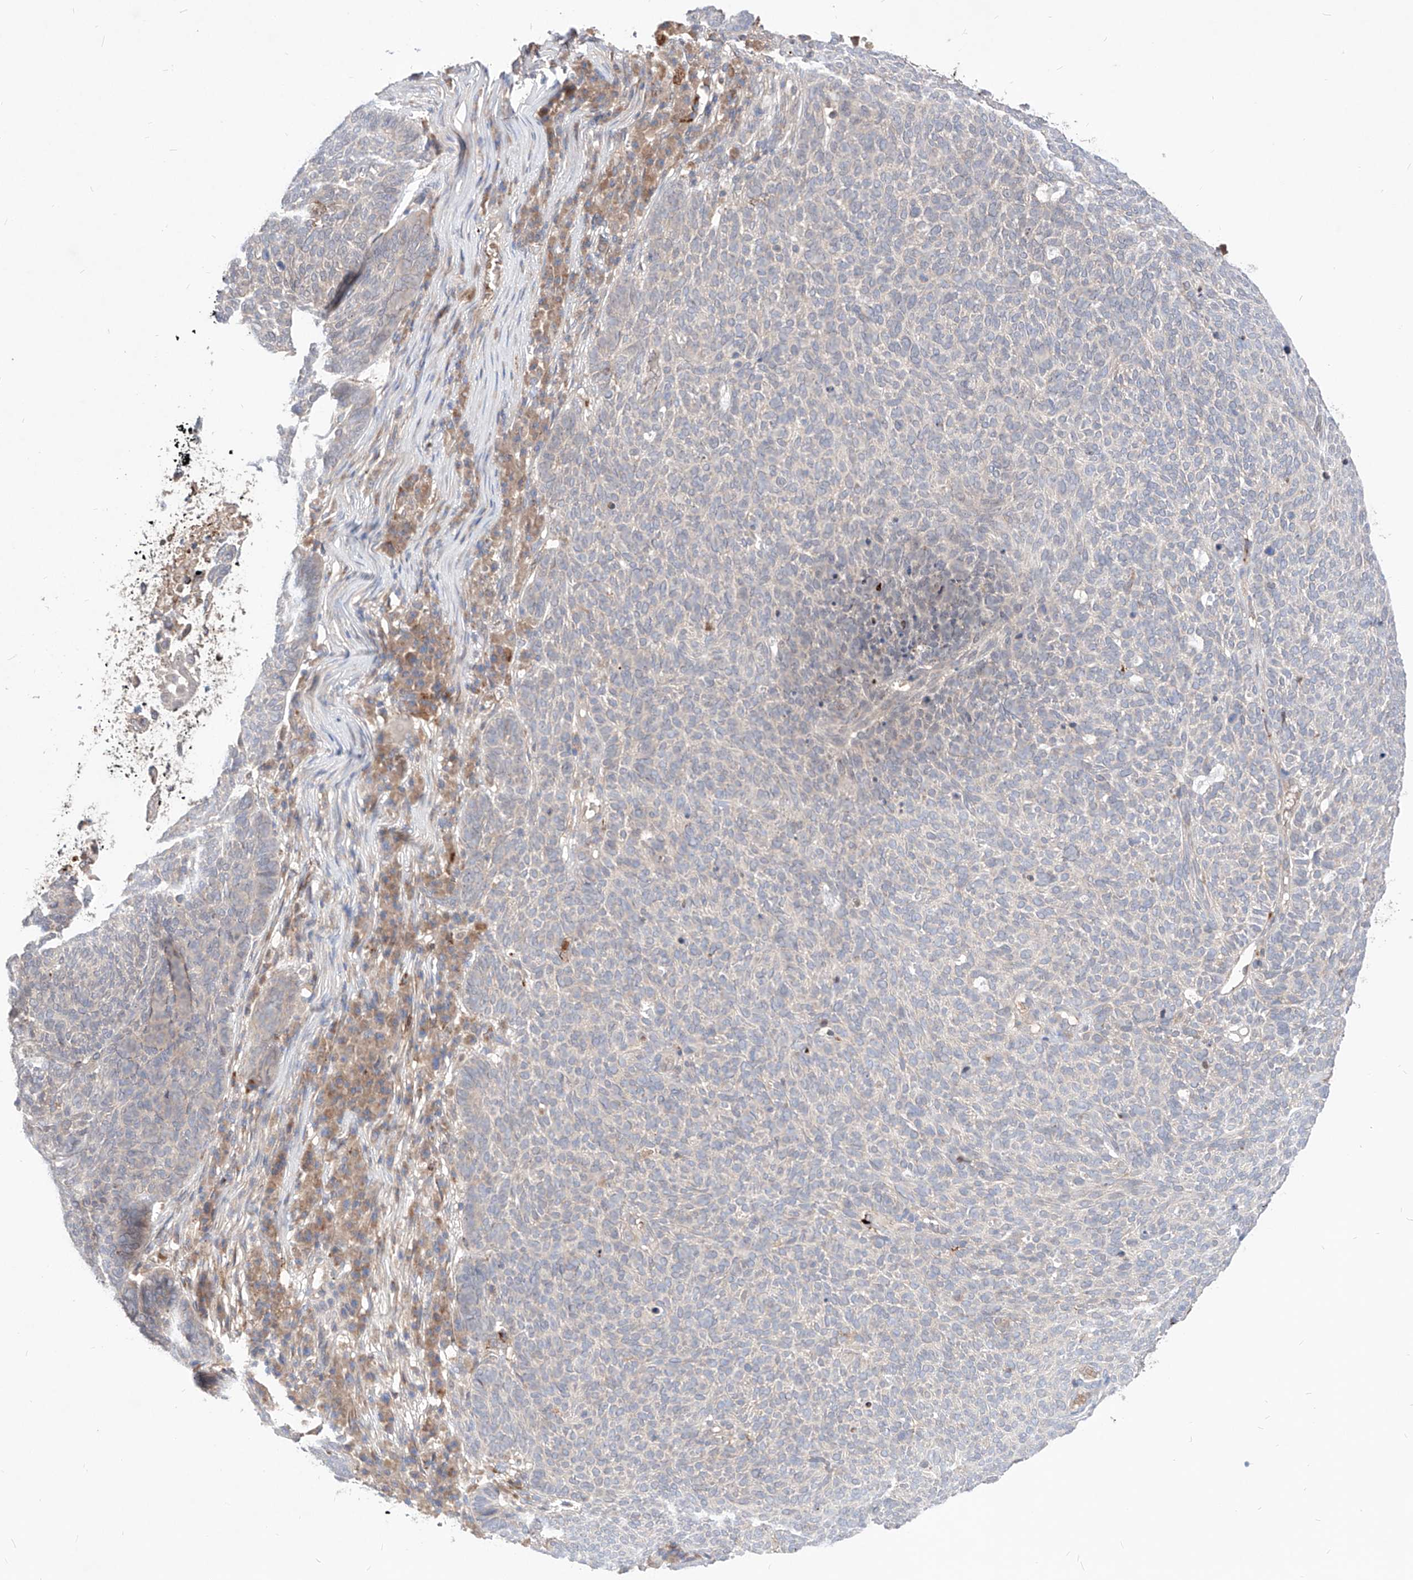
{"staining": {"intensity": "negative", "quantity": "none", "location": "none"}, "tissue": "skin cancer", "cell_type": "Tumor cells", "image_type": "cancer", "snomed": [{"axis": "morphology", "description": "Squamous cell carcinoma, NOS"}, {"axis": "topography", "description": "Skin"}], "caption": "This is a micrograph of immunohistochemistry (IHC) staining of skin squamous cell carcinoma, which shows no staining in tumor cells. (Brightfield microscopy of DAB IHC at high magnification).", "gene": "TSNAX", "patient": {"sex": "female", "age": 90}}